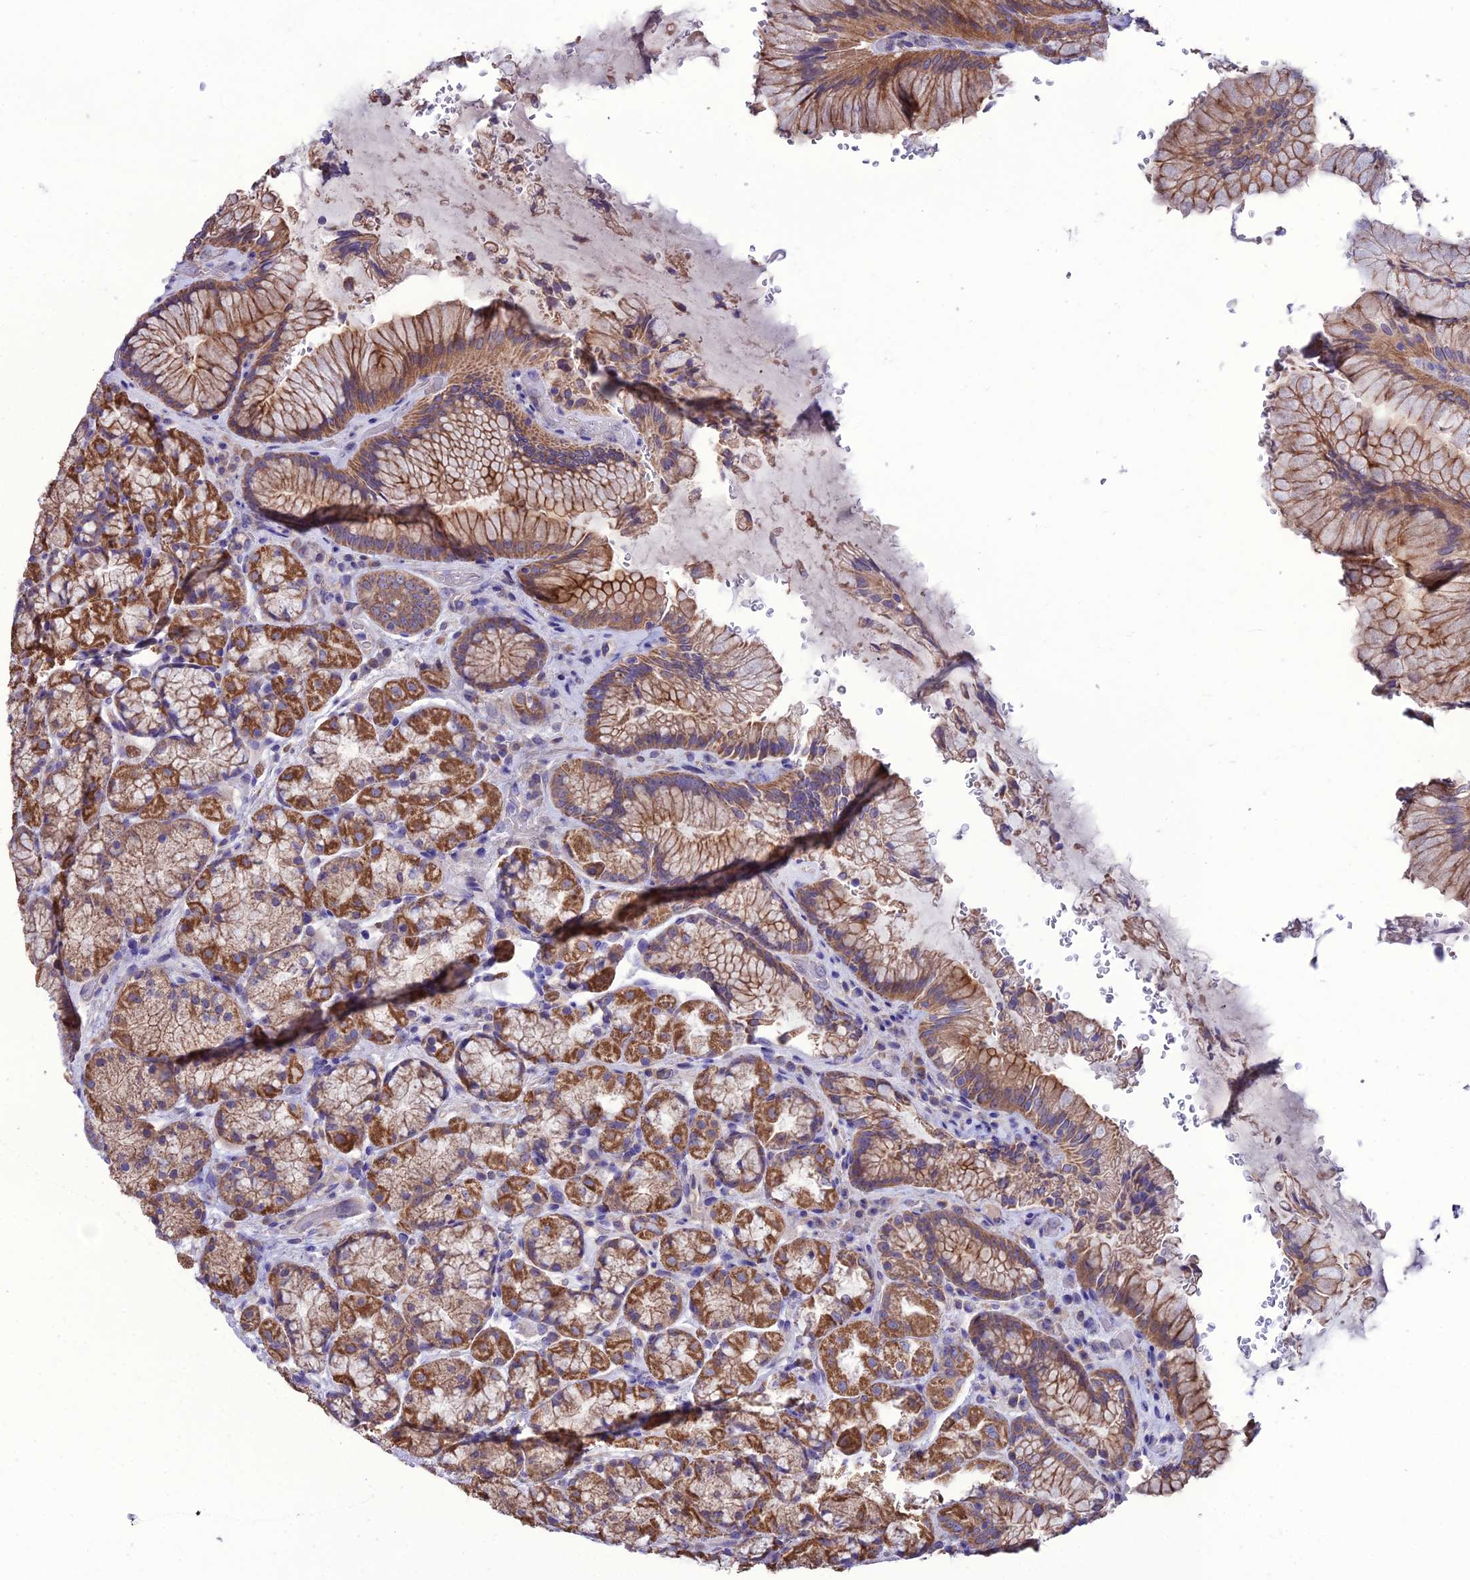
{"staining": {"intensity": "moderate", "quantity": ">75%", "location": "cytoplasmic/membranous"}, "tissue": "stomach", "cell_type": "Glandular cells", "image_type": "normal", "snomed": [{"axis": "morphology", "description": "Normal tissue, NOS"}, {"axis": "topography", "description": "Stomach"}], "caption": "Moderate cytoplasmic/membranous positivity is identified in approximately >75% of glandular cells in unremarkable stomach.", "gene": "HOGA1", "patient": {"sex": "male", "age": 63}}